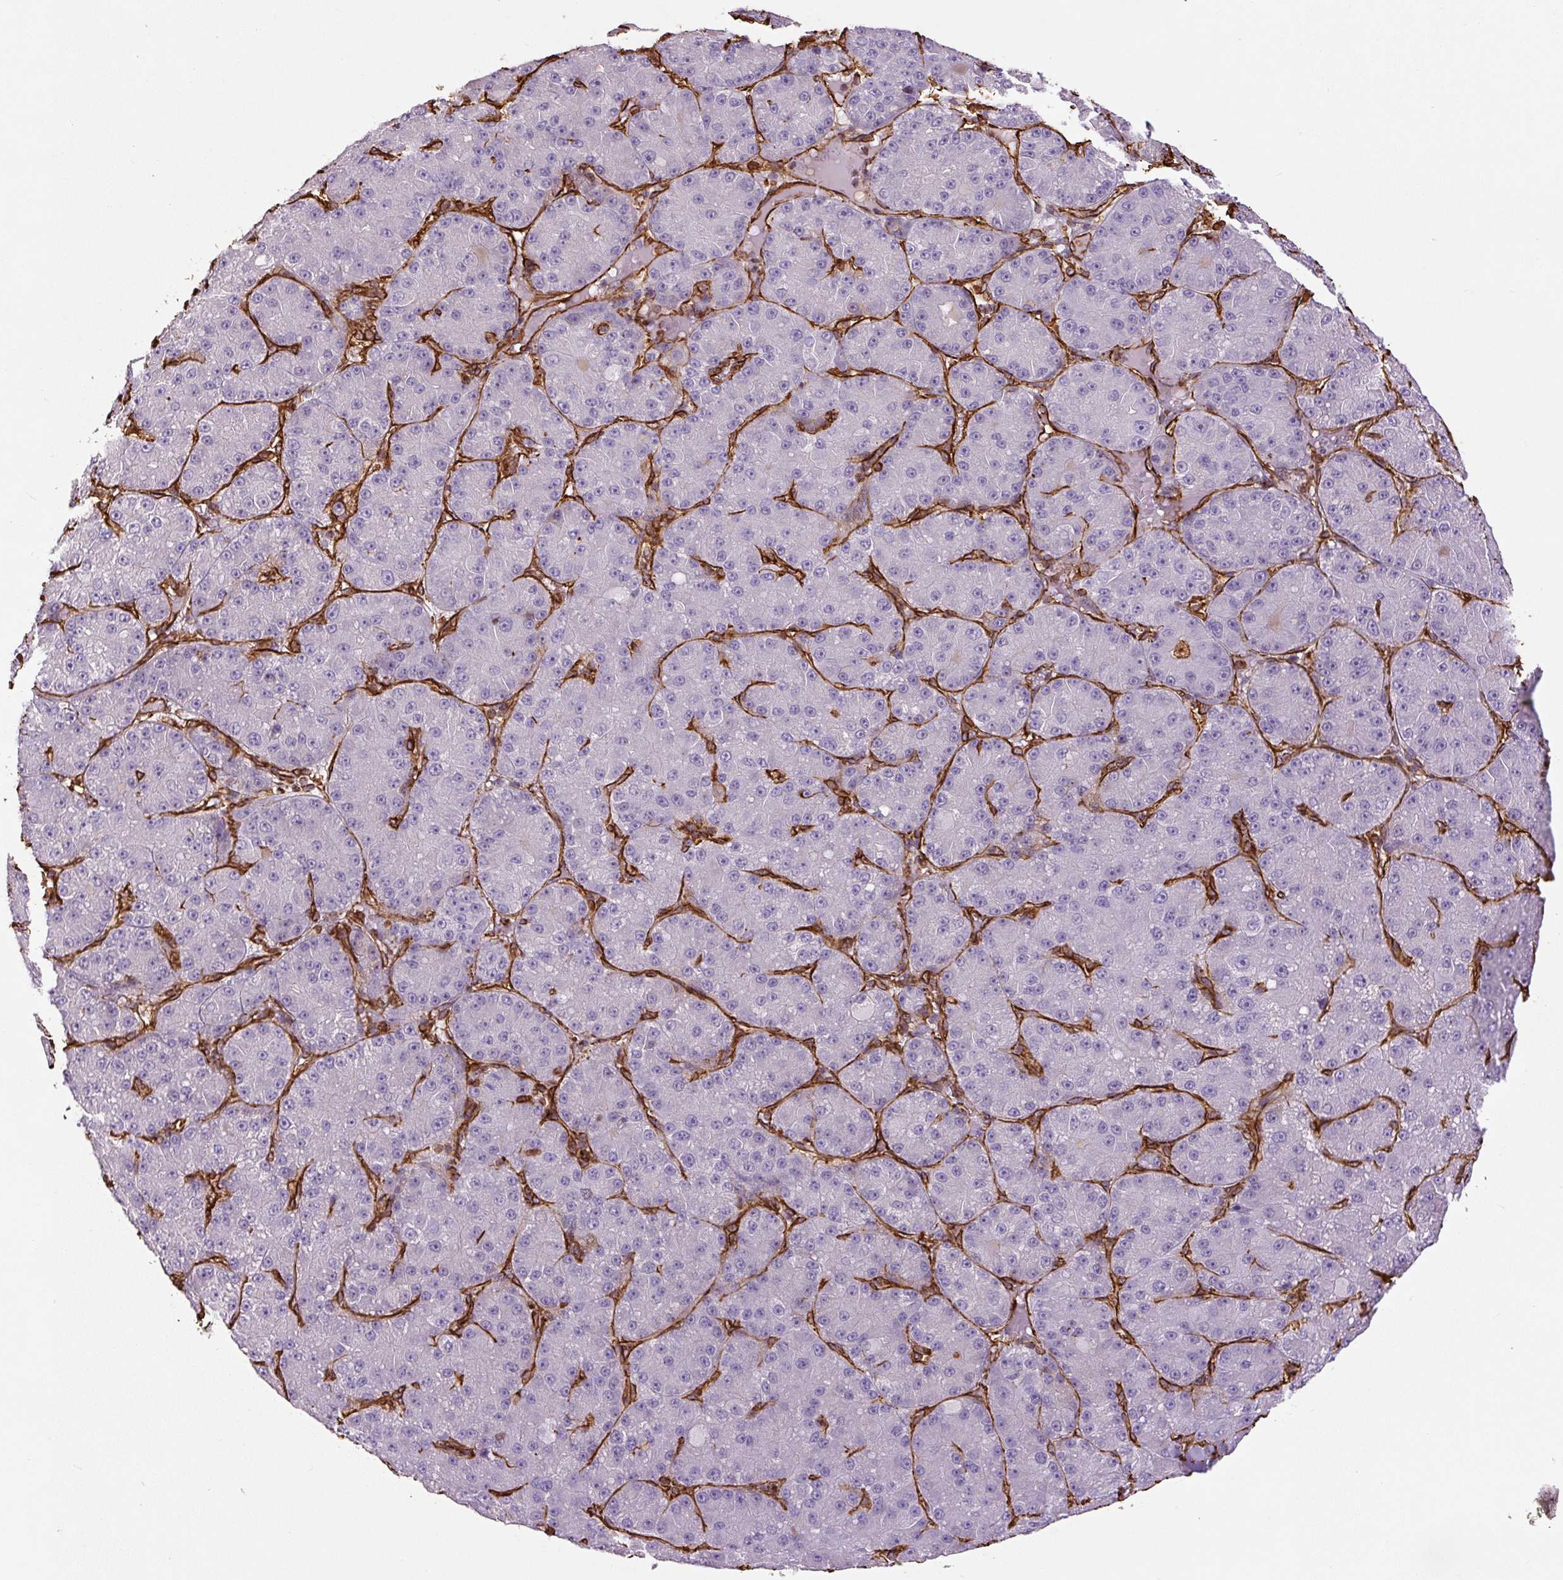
{"staining": {"intensity": "negative", "quantity": "none", "location": "none"}, "tissue": "liver cancer", "cell_type": "Tumor cells", "image_type": "cancer", "snomed": [{"axis": "morphology", "description": "Carcinoma, Hepatocellular, NOS"}, {"axis": "topography", "description": "Liver"}], "caption": "Immunohistochemistry image of neoplastic tissue: human liver hepatocellular carcinoma stained with DAB demonstrates no significant protein expression in tumor cells.", "gene": "VIM", "patient": {"sex": "male", "age": 67}}